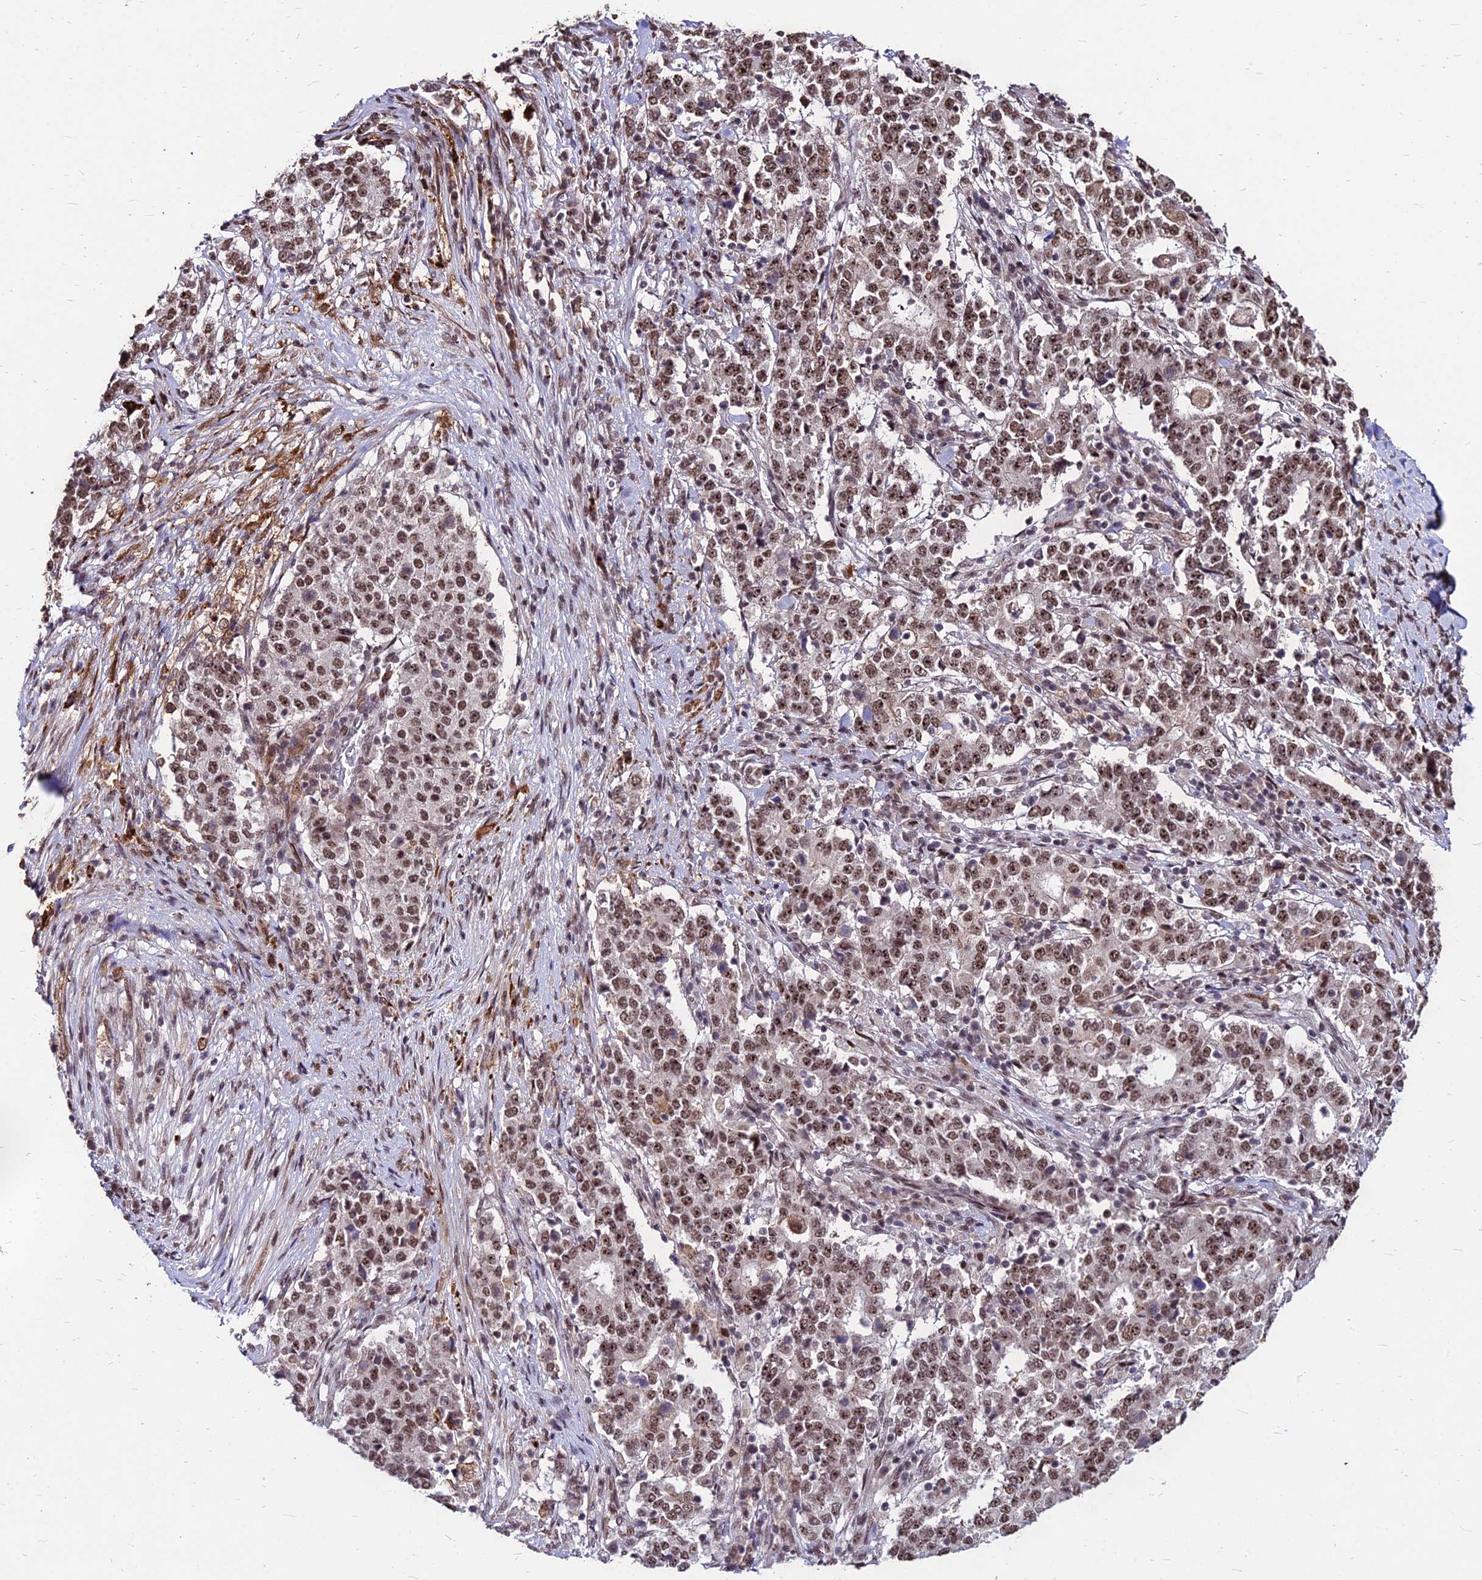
{"staining": {"intensity": "moderate", "quantity": ">75%", "location": "nuclear"}, "tissue": "stomach cancer", "cell_type": "Tumor cells", "image_type": "cancer", "snomed": [{"axis": "morphology", "description": "Adenocarcinoma, NOS"}, {"axis": "topography", "description": "Stomach"}], "caption": "IHC staining of adenocarcinoma (stomach), which exhibits medium levels of moderate nuclear positivity in about >75% of tumor cells indicating moderate nuclear protein expression. The staining was performed using DAB (brown) for protein detection and nuclei were counterstained in hematoxylin (blue).", "gene": "ZBED4", "patient": {"sex": "male", "age": 59}}